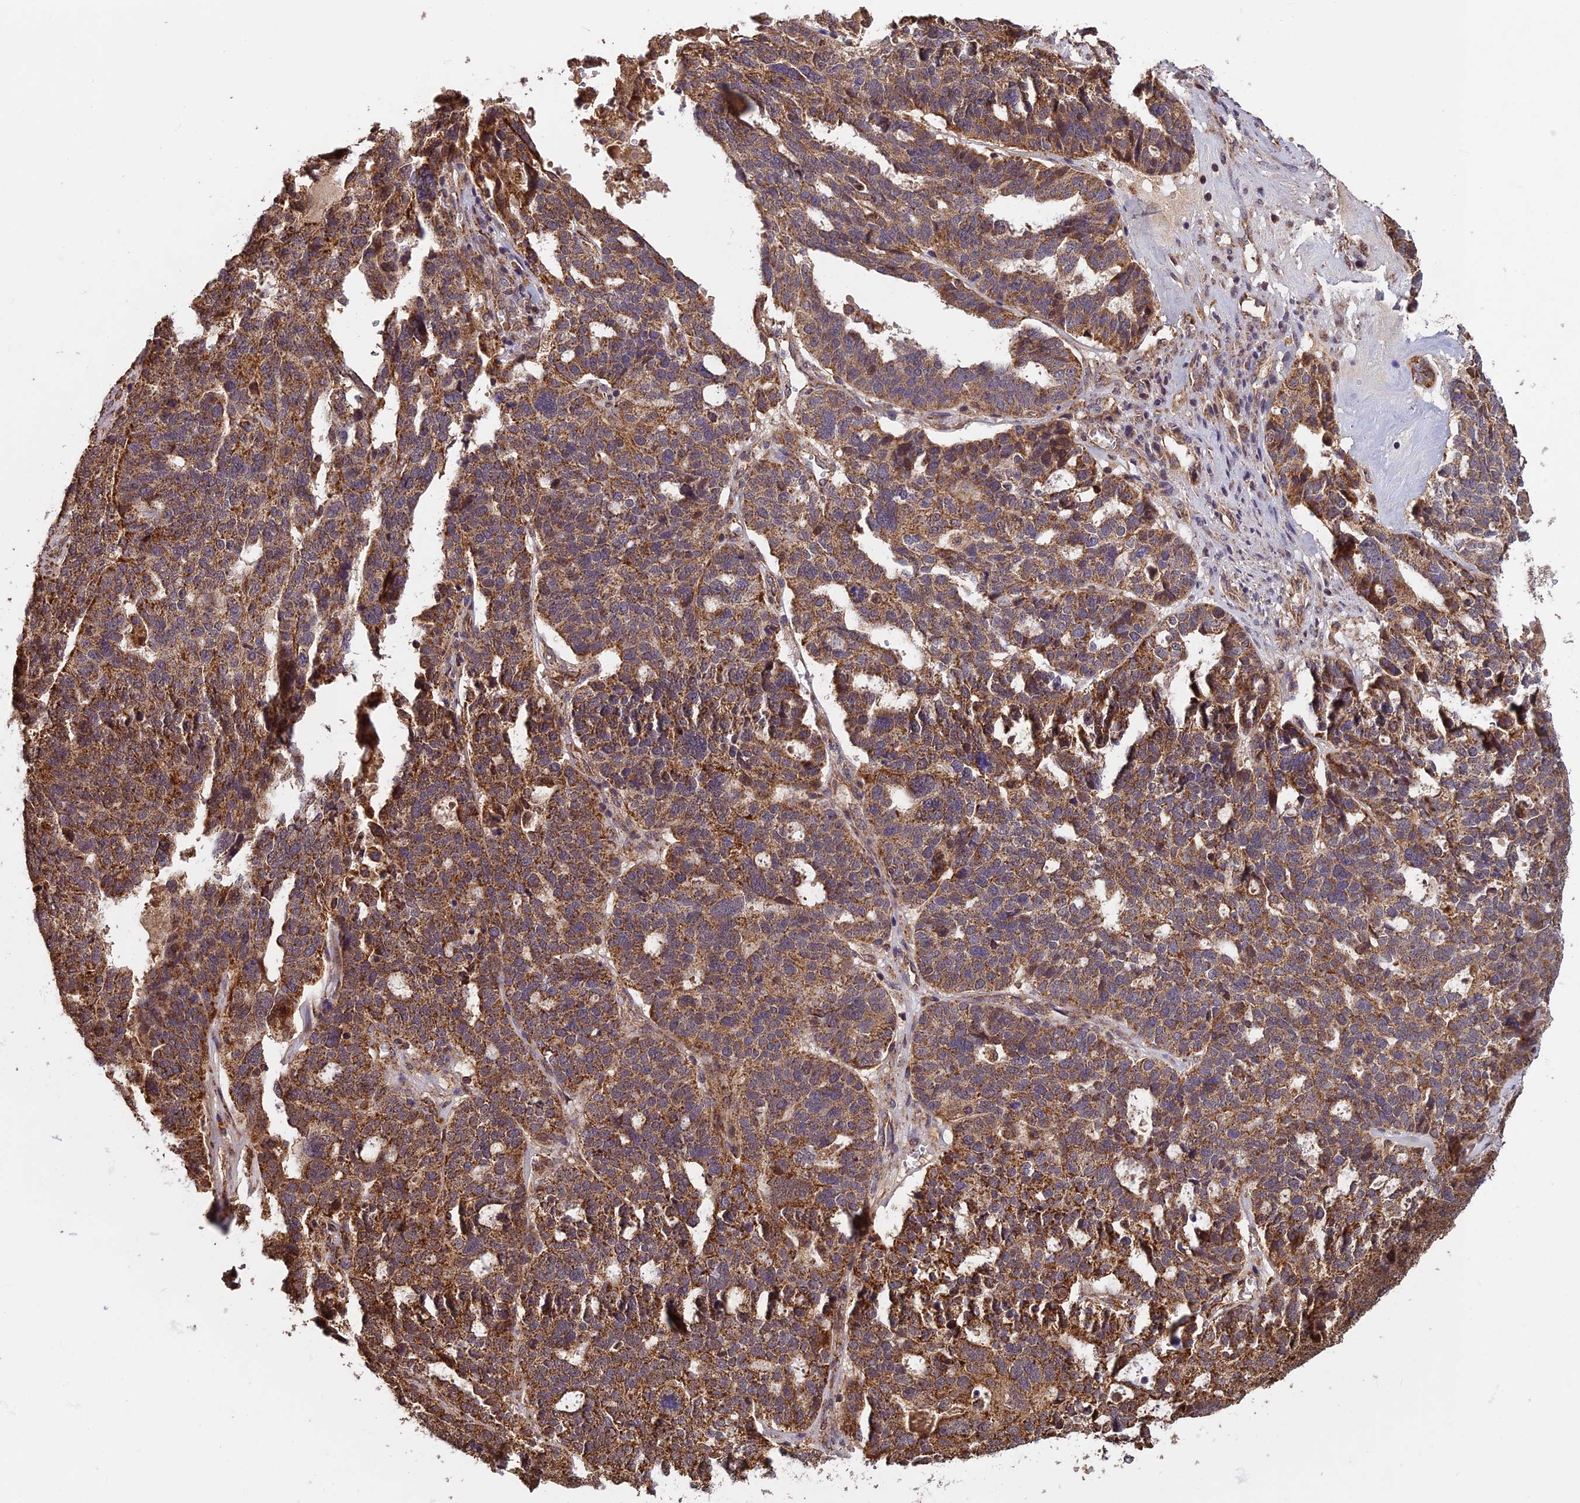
{"staining": {"intensity": "strong", "quantity": ">75%", "location": "cytoplasmic/membranous"}, "tissue": "ovarian cancer", "cell_type": "Tumor cells", "image_type": "cancer", "snomed": [{"axis": "morphology", "description": "Cystadenocarcinoma, serous, NOS"}, {"axis": "topography", "description": "Ovary"}], "caption": "Immunohistochemical staining of human ovarian cancer demonstrates strong cytoplasmic/membranous protein positivity in approximately >75% of tumor cells. The staining is performed using DAB brown chromogen to label protein expression. The nuclei are counter-stained blue using hematoxylin.", "gene": "CCDC15", "patient": {"sex": "female", "age": 59}}